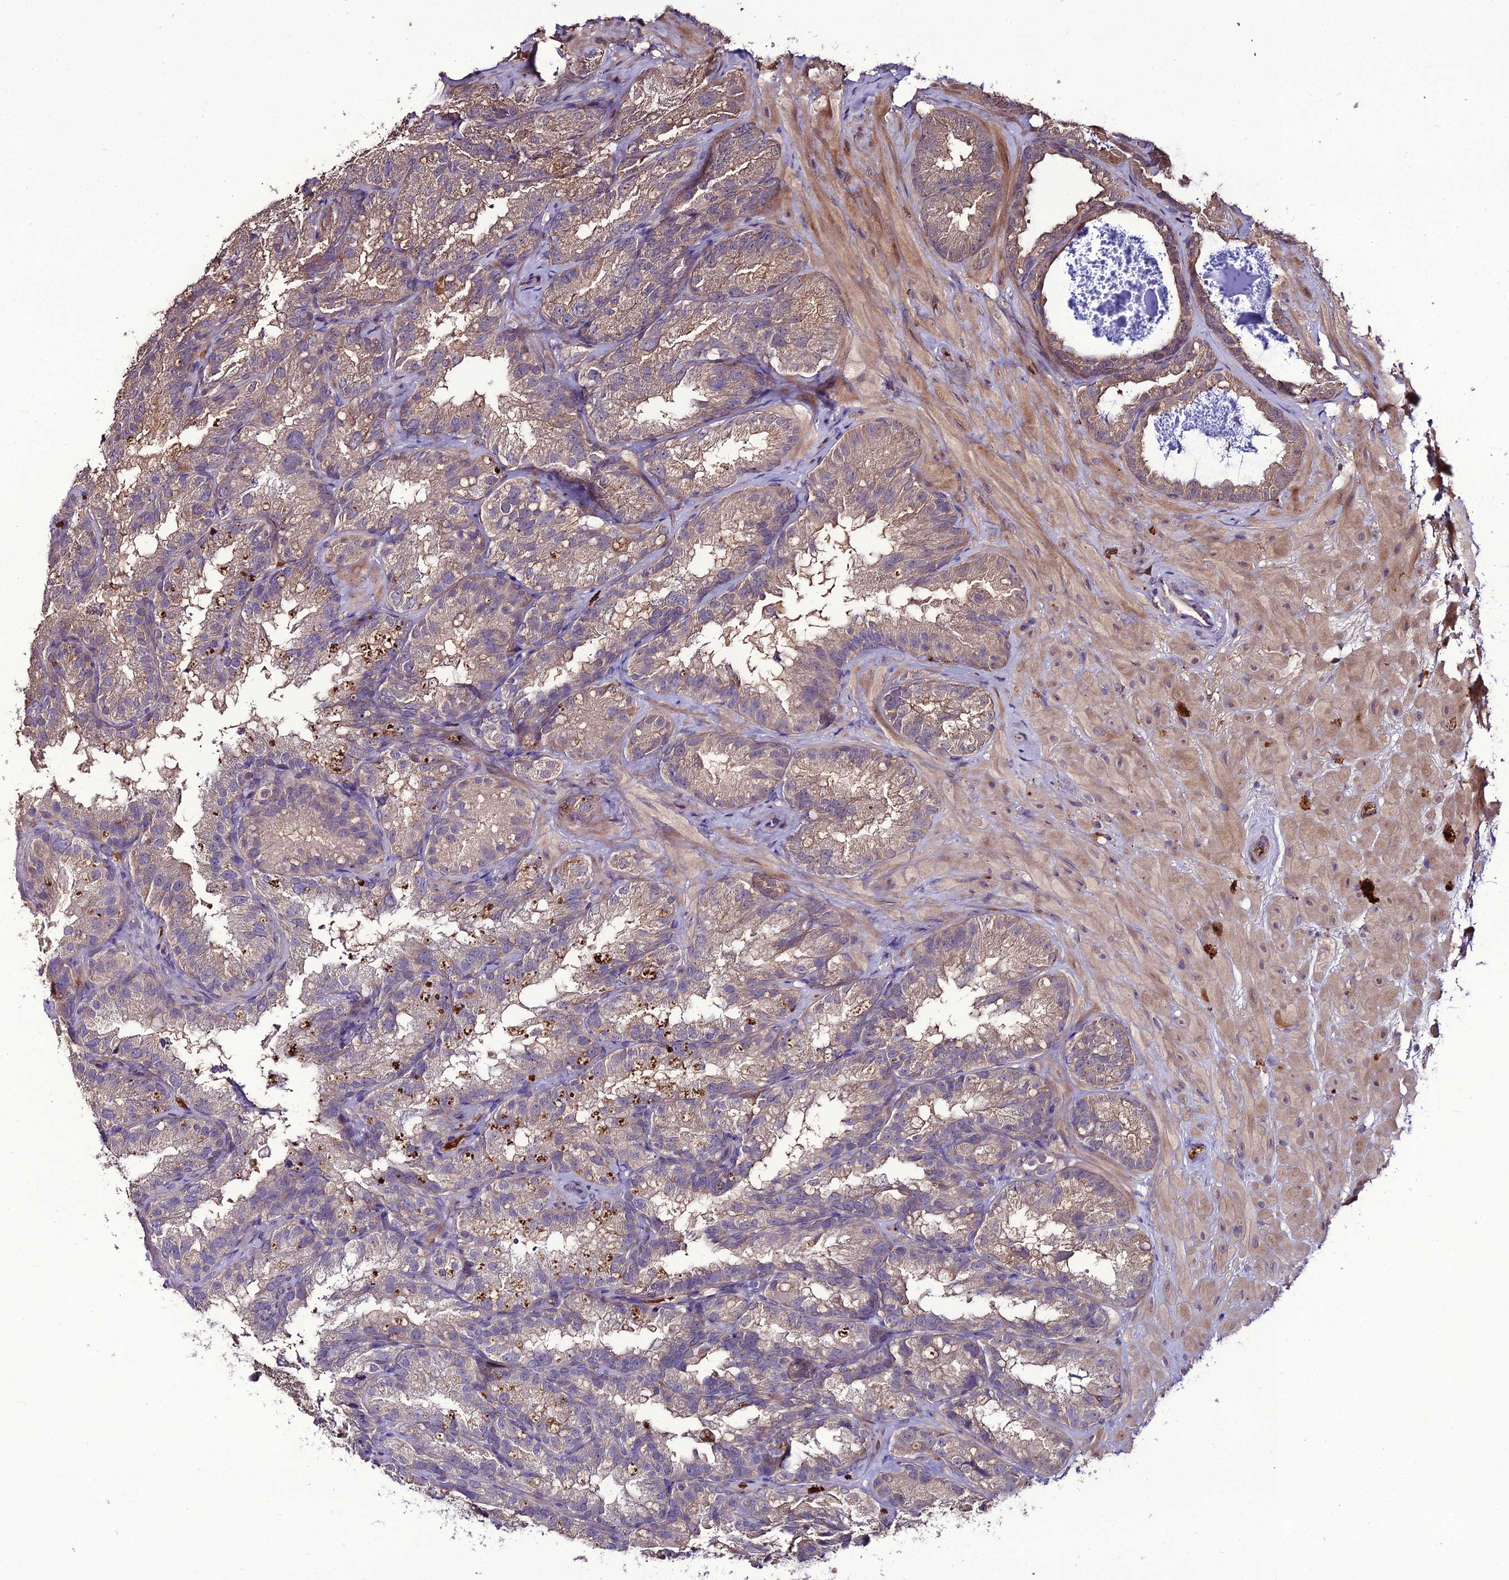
{"staining": {"intensity": "weak", "quantity": ">75%", "location": "cytoplasmic/membranous"}, "tissue": "seminal vesicle", "cell_type": "Glandular cells", "image_type": "normal", "snomed": [{"axis": "morphology", "description": "Normal tissue, NOS"}, {"axis": "topography", "description": "Seminal veicle"}], "caption": "DAB immunohistochemical staining of unremarkable human seminal vesicle displays weak cytoplasmic/membranous protein positivity in approximately >75% of glandular cells.", "gene": "KCTD16", "patient": {"sex": "male", "age": 58}}